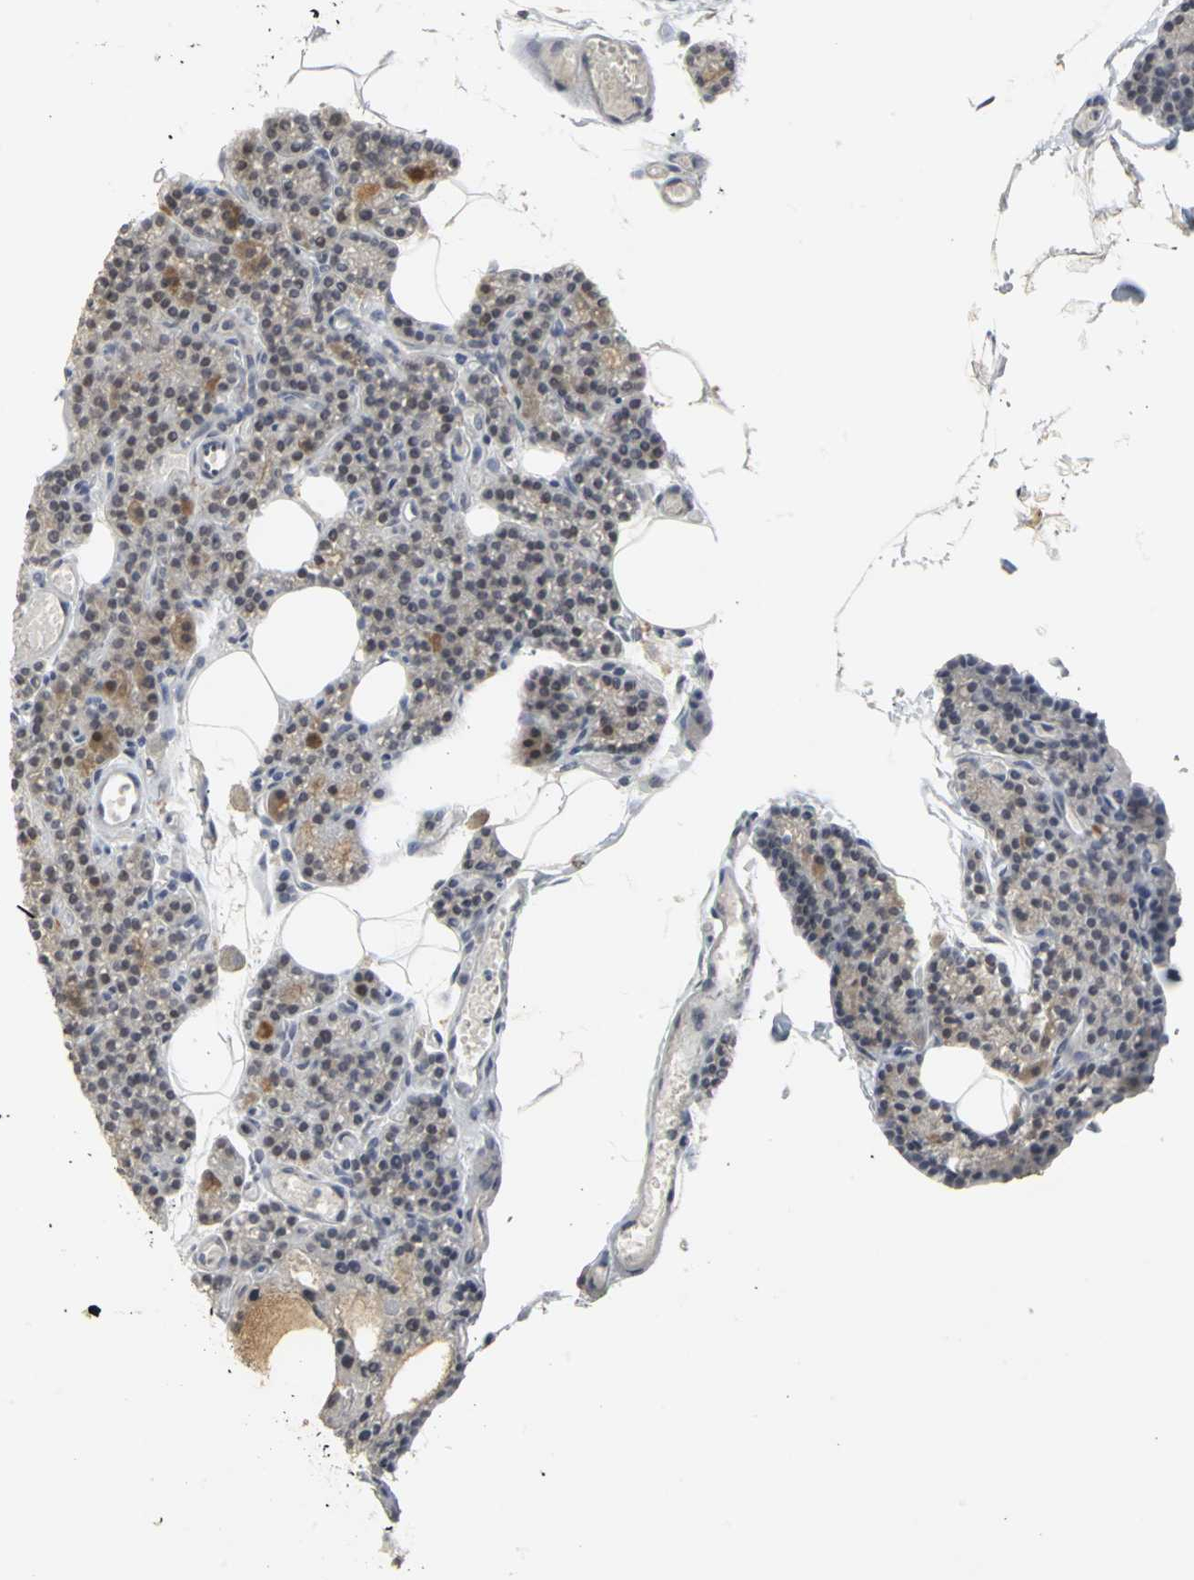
{"staining": {"intensity": "moderate", "quantity": ">75%", "location": "cytoplasmic/membranous,nuclear"}, "tissue": "parathyroid gland", "cell_type": "Glandular cells", "image_type": "normal", "snomed": [{"axis": "morphology", "description": "Normal tissue, NOS"}, {"axis": "topography", "description": "Parathyroid gland"}], "caption": "Protein staining of unremarkable parathyroid gland displays moderate cytoplasmic/membranous,nuclear expression in approximately >75% of glandular cells.", "gene": "ZIC1", "patient": {"sex": "female", "age": 60}}